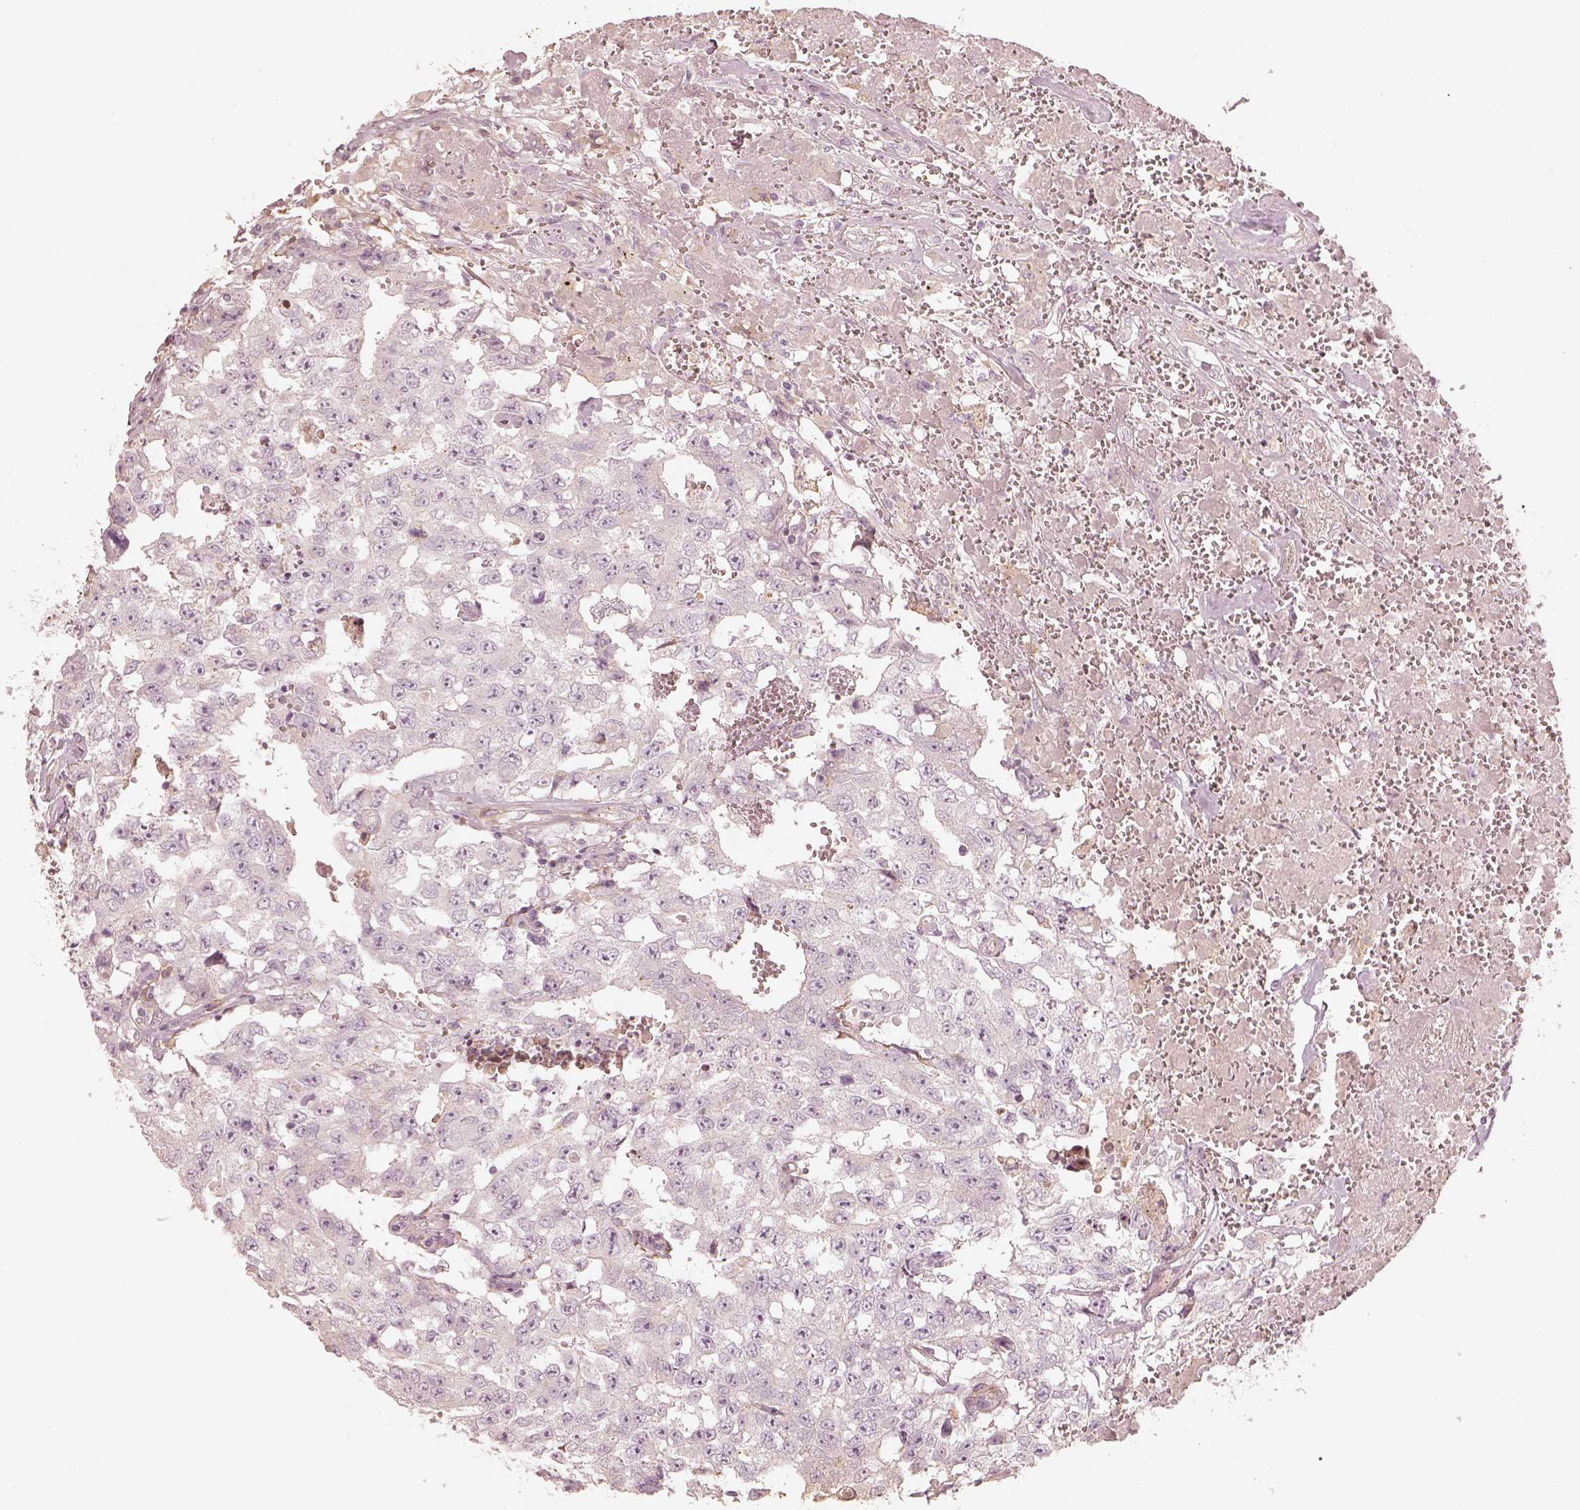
{"staining": {"intensity": "negative", "quantity": "none", "location": "none"}, "tissue": "testis cancer", "cell_type": "Tumor cells", "image_type": "cancer", "snomed": [{"axis": "morphology", "description": "Carcinoma, Embryonal, NOS"}, {"axis": "topography", "description": "Testis"}], "caption": "Tumor cells show no significant staining in testis cancer. The staining is performed using DAB brown chromogen with nuclei counter-stained in using hematoxylin.", "gene": "KCNJ9", "patient": {"sex": "male", "age": 36}}